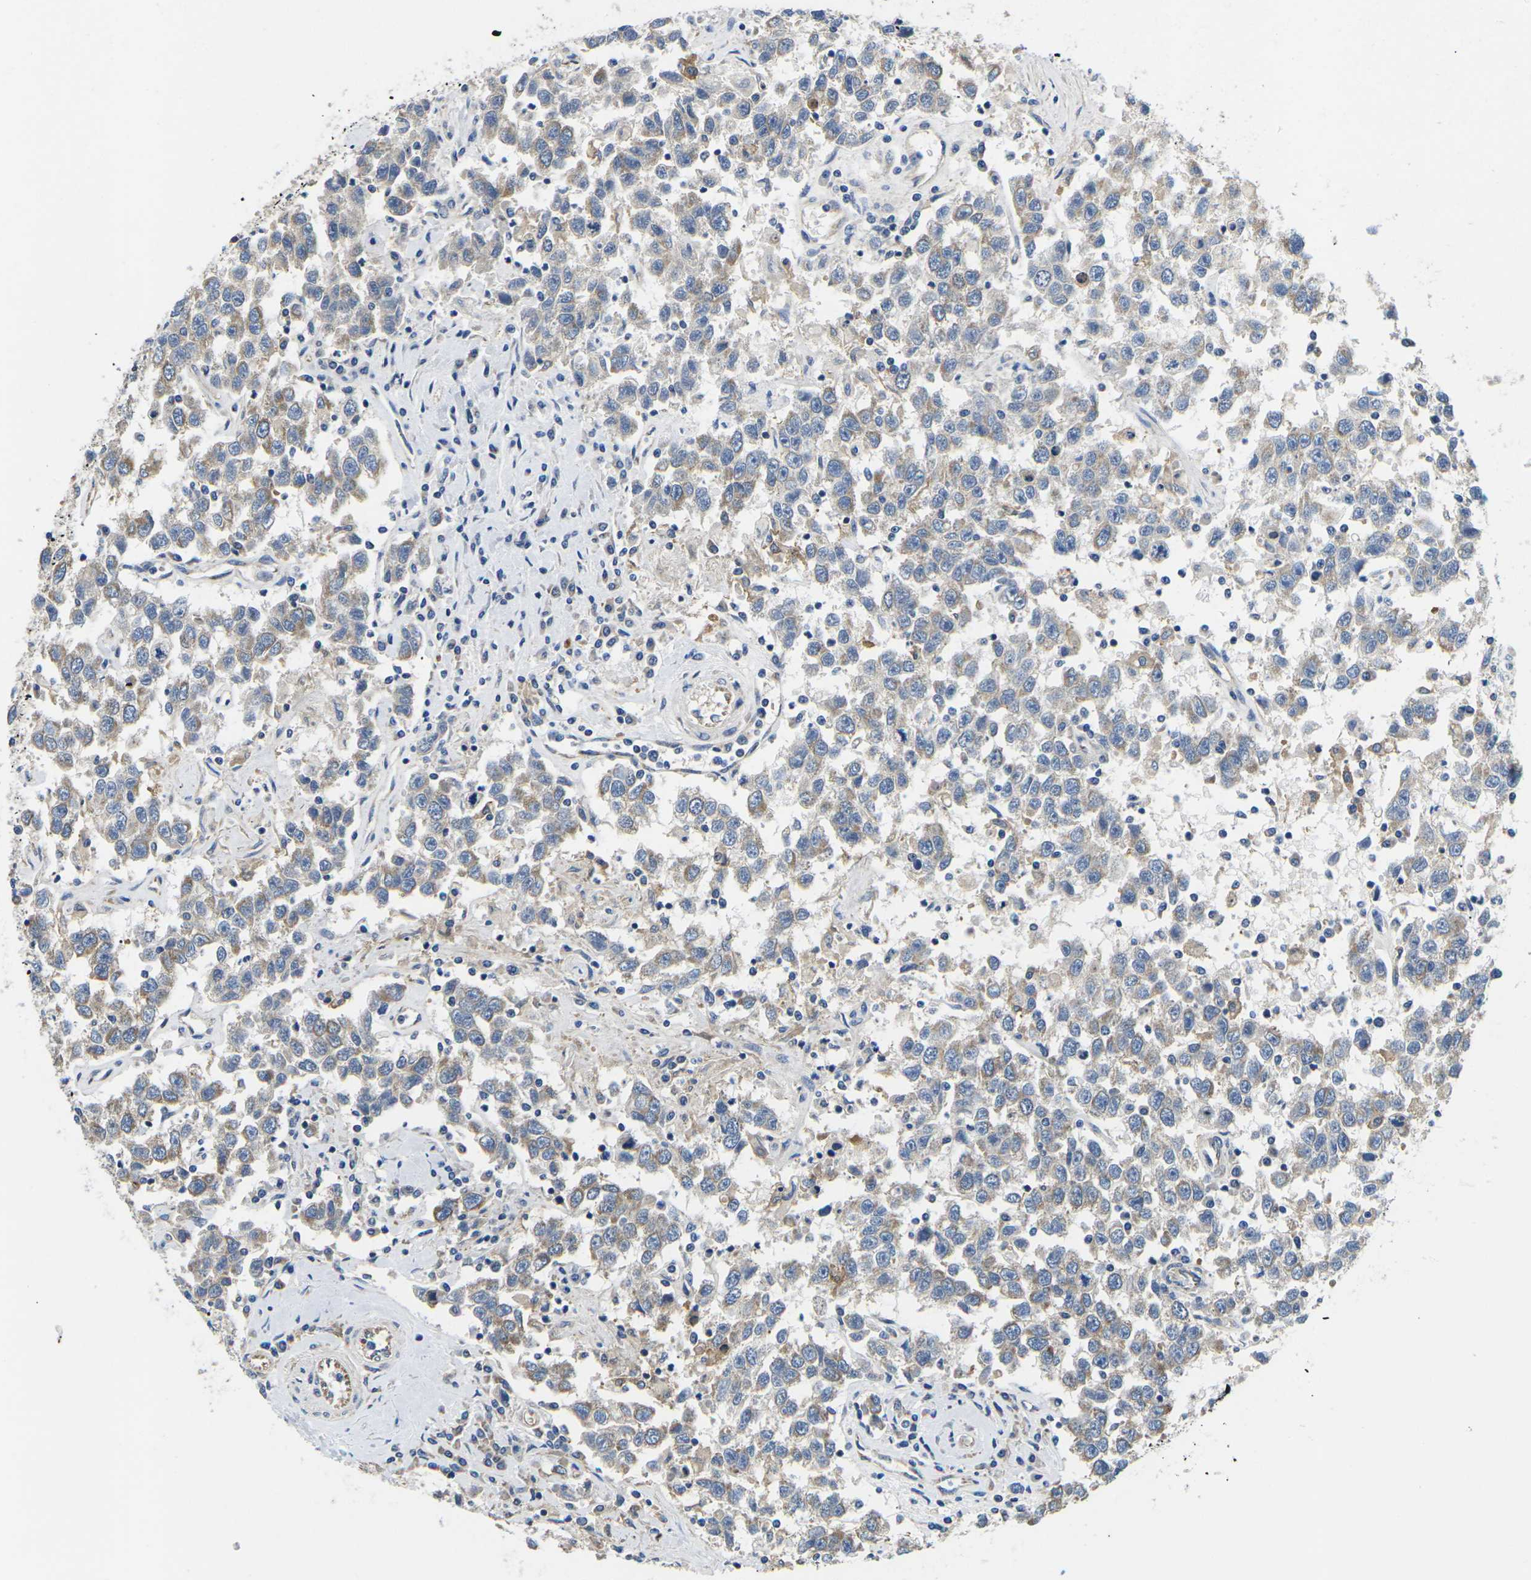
{"staining": {"intensity": "weak", "quantity": "25%-75%", "location": "cytoplasmic/membranous"}, "tissue": "testis cancer", "cell_type": "Tumor cells", "image_type": "cancer", "snomed": [{"axis": "morphology", "description": "Seminoma, NOS"}, {"axis": "topography", "description": "Testis"}], "caption": "This image reveals testis seminoma stained with IHC to label a protein in brown. The cytoplasmic/membranous of tumor cells show weak positivity for the protein. Nuclei are counter-stained blue.", "gene": "TMEFF2", "patient": {"sex": "male", "age": 41}}